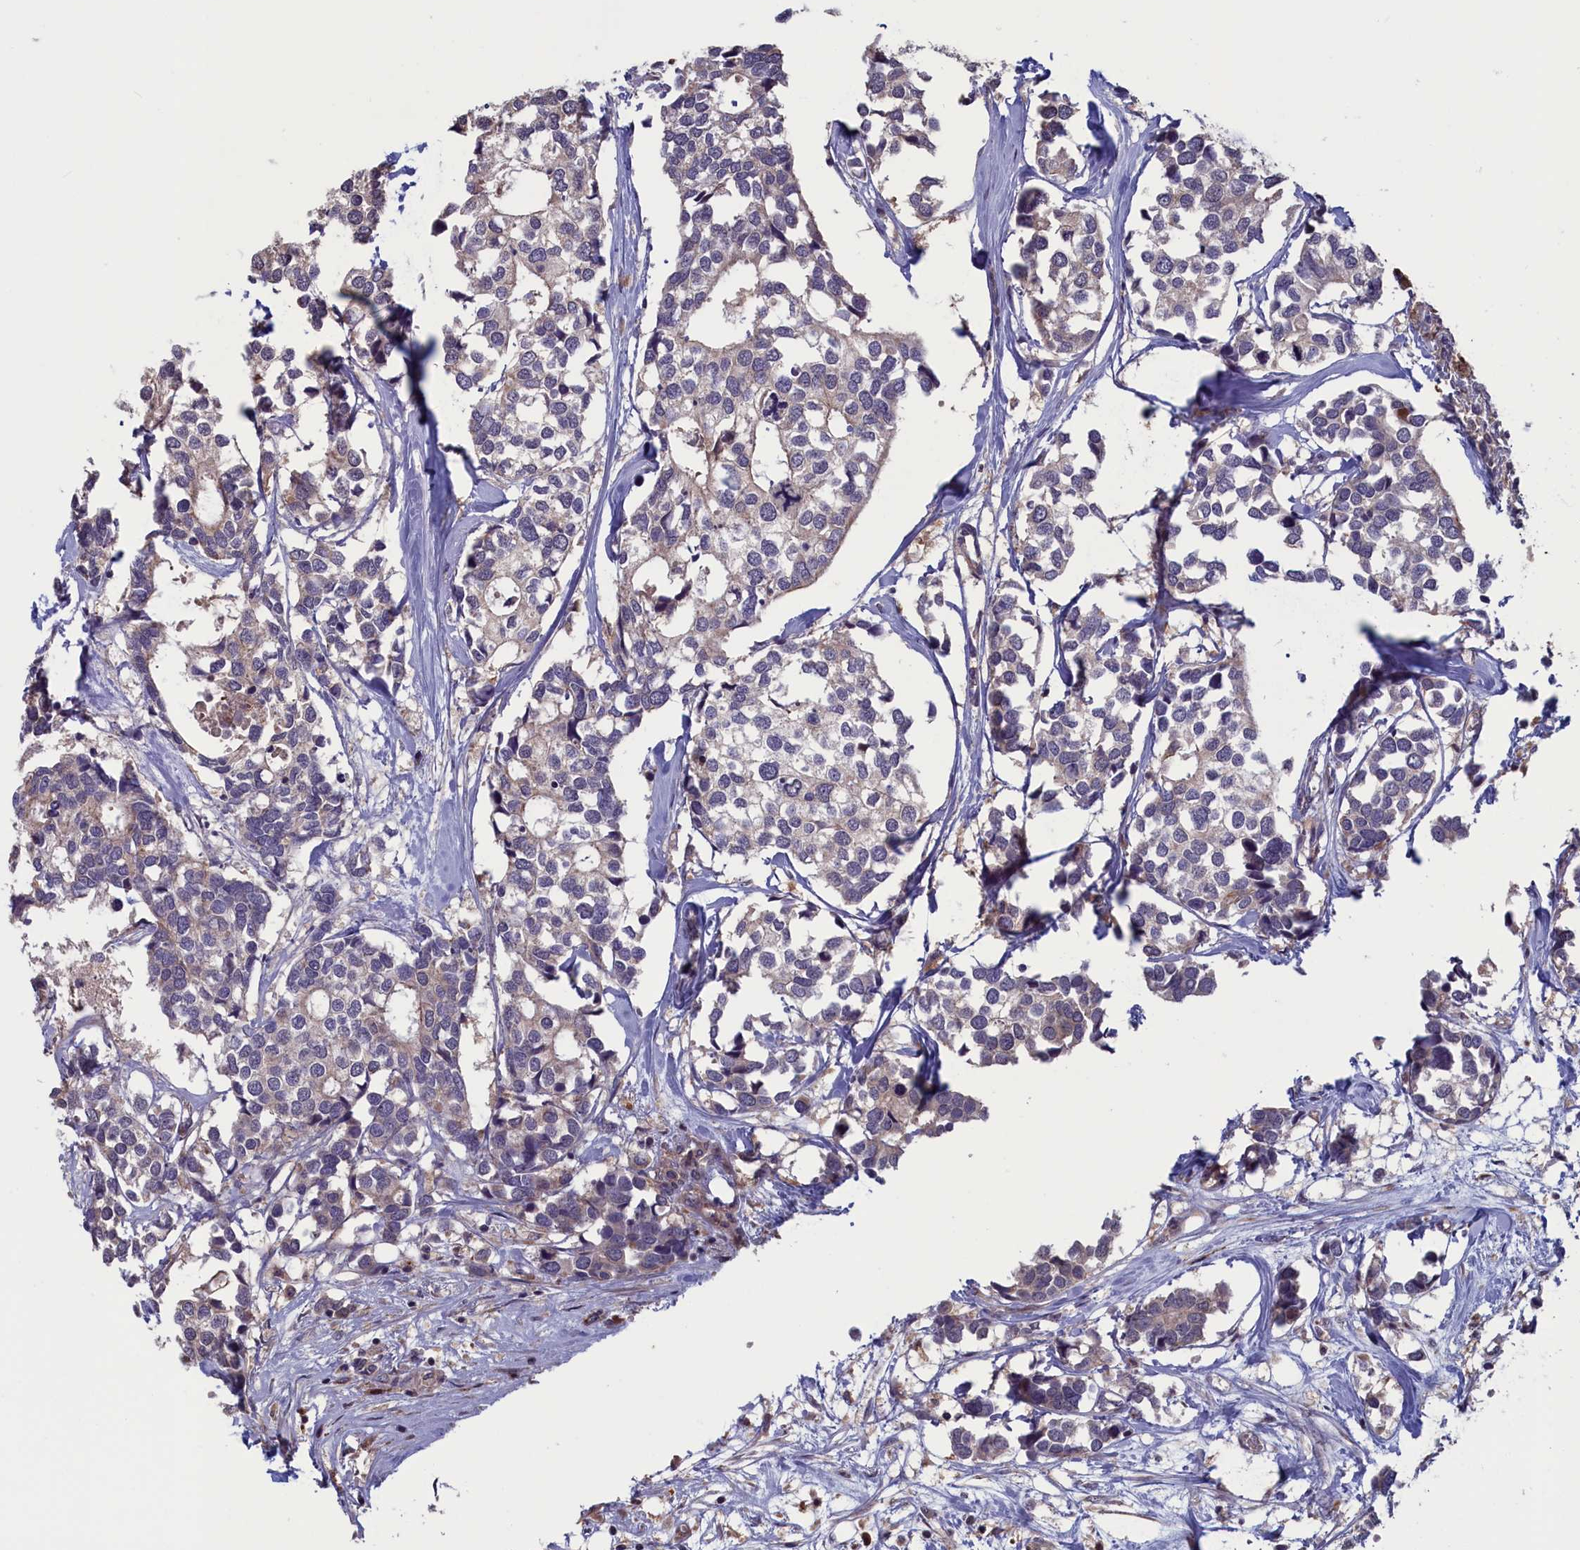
{"staining": {"intensity": "negative", "quantity": "none", "location": "none"}, "tissue": "breast cancer", "cell_type": "Tumor cells", "image_type": "cancer", "snomed": [{"axis": "morphology", "description": "Duct carcinoma"}, {"axis": "topography", "description": "Breast"}], "caption": "The immunohistochemistry micrograph has no significant staining in tumor cells of invasive ductal carcinoma (breast) tissue. Nuclei are stained in blue.", "gene": "CACTIN", "patient": {"sex": "female", "age": 83}}